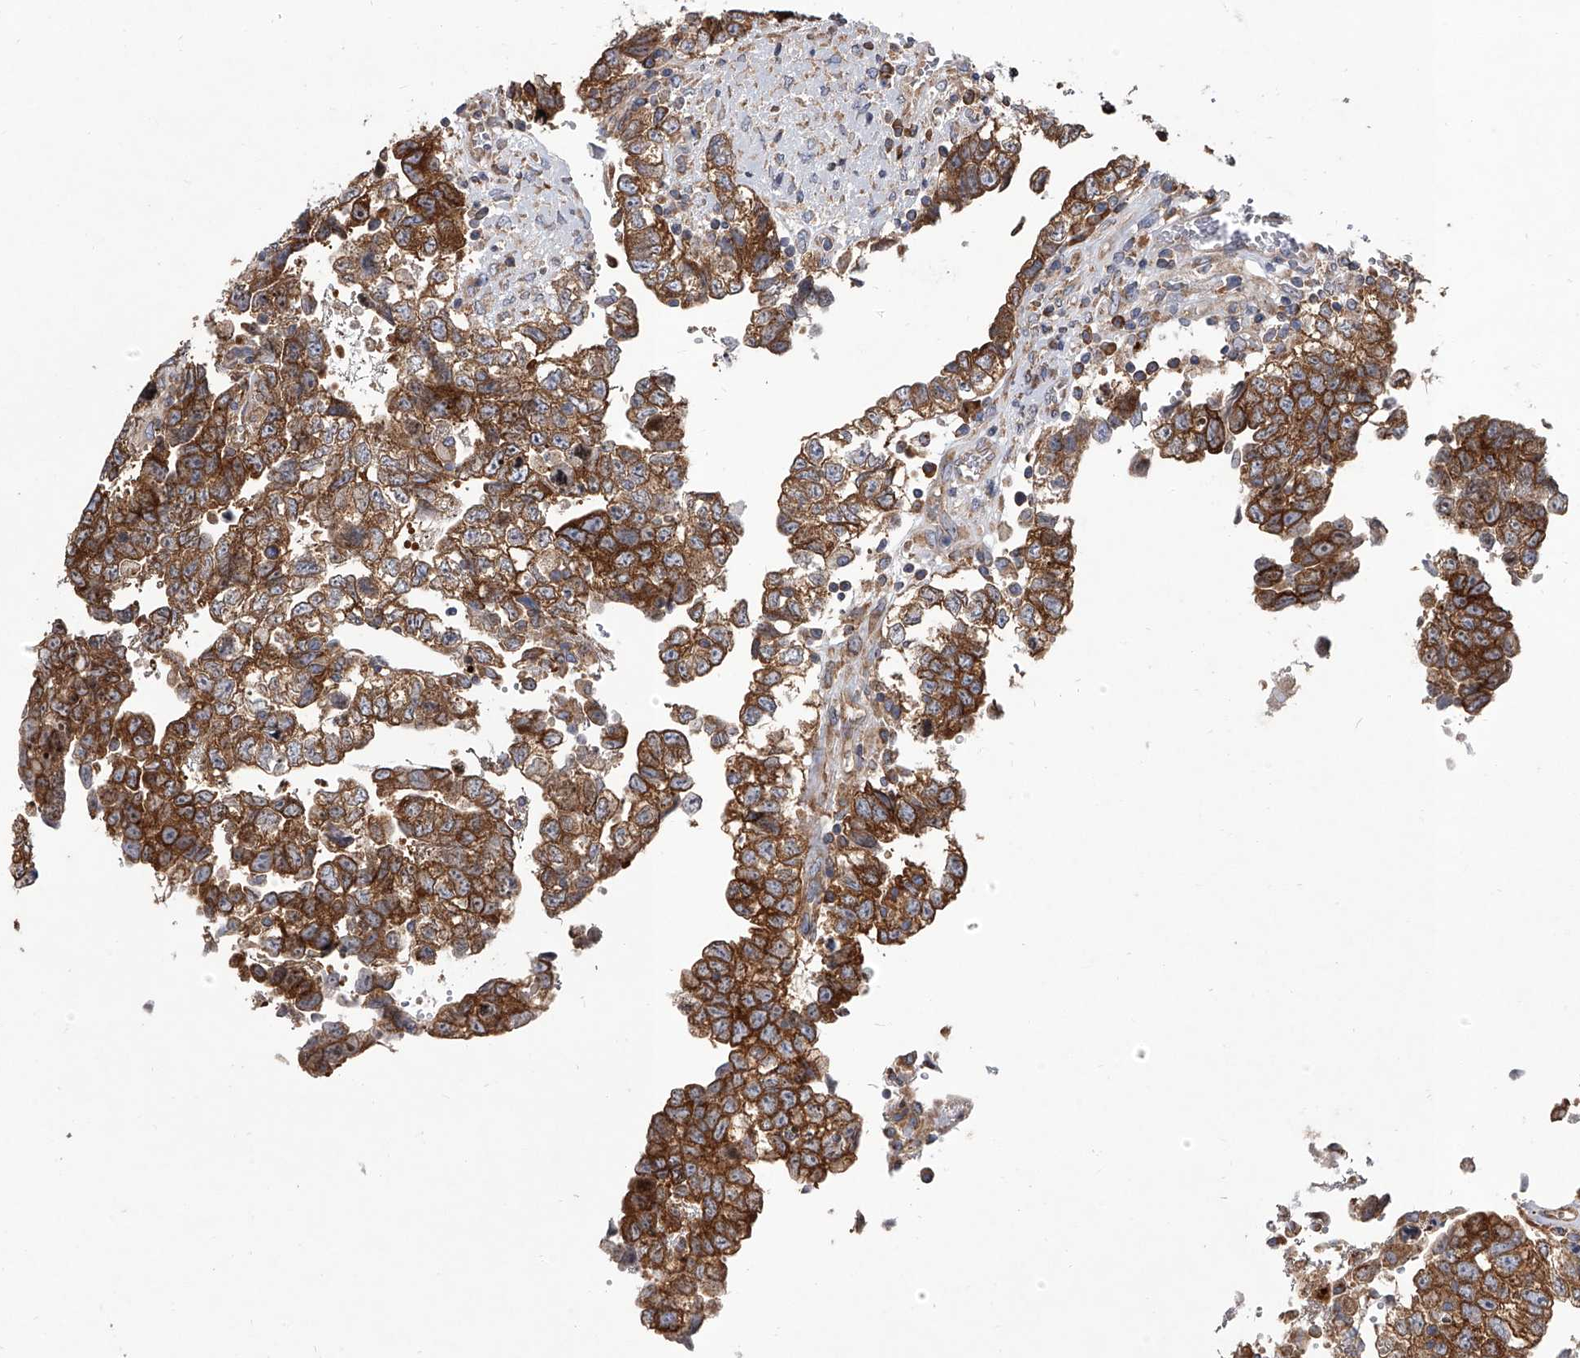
{"staining": {"intensity": "strong", "quantity": ">75%", "location": "cytoplasmic/membranous"}, "tissue": "testis cancer", "cell_type": "Tumor cells", "image_type": "cancer", "snomed": [{"axis": "morphology", "description": "Carcinoma, Embryonal, NOS"}, {"axis": "topography", "description": "Testis"}], "caption": "A high-resolution photomicrograph shows IHC staining of testis cancer (embryonal carcinoma), which demonstrates strong cytoplasmic/membranous expression in about >75% of tumor cells. (Brightfield microscopy of DAB IHC at high magnification).", "gene": "EIF2S2", "patient": {"sex": "male", "age": 37}}